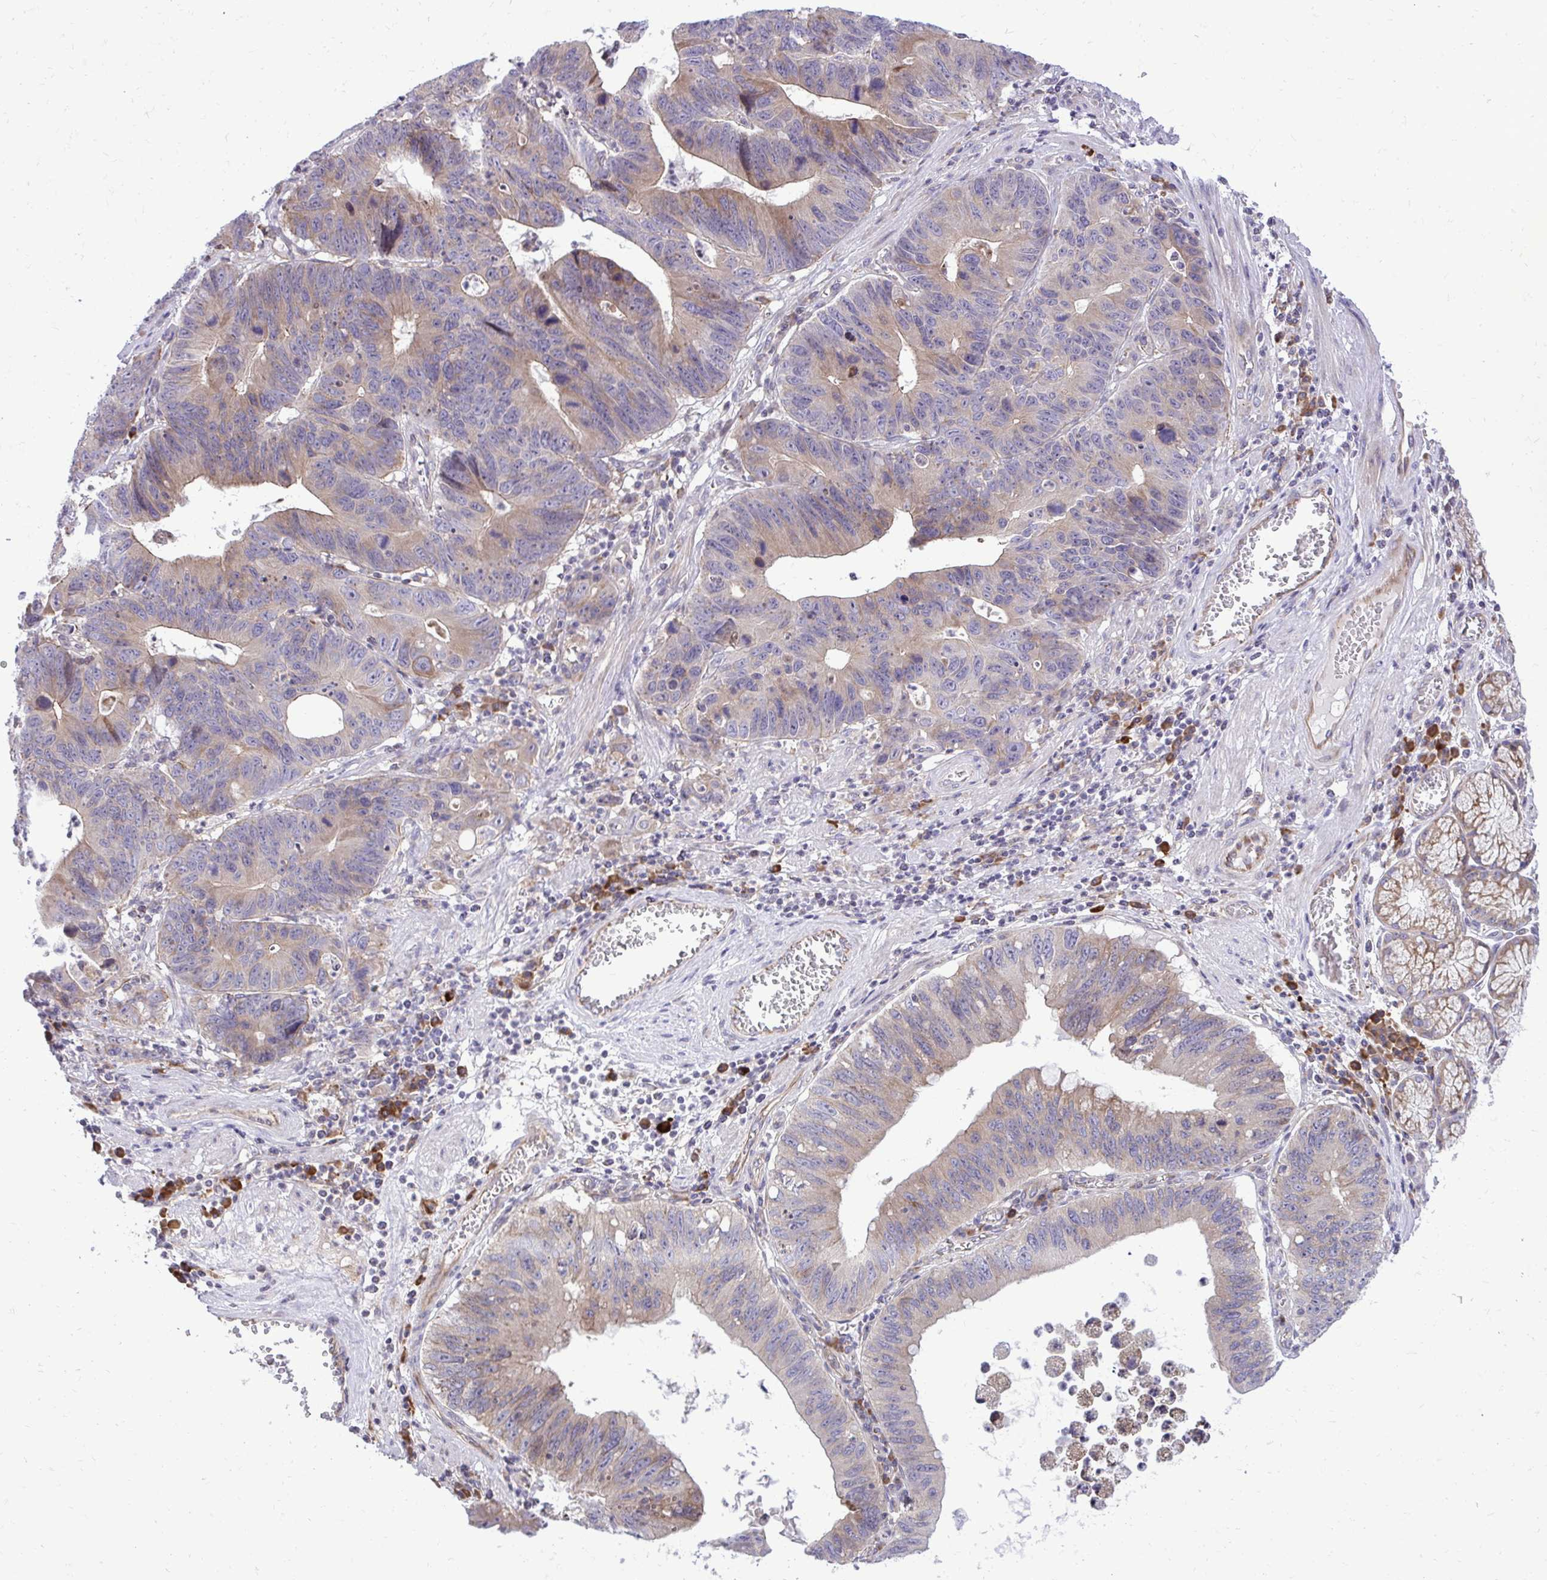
{"staining": {"intensity": "weak", "quantity": "25%-75%", "location": "cytoplasmic/membranous"}, "tissue": "stomach cancer", "cell_type": "Tumor cells", "image_type": "cancer", "snomed": [{"axis": "morphology", "description": "Adenocarcinoma, NOS"}, {"axis": "topography", "description": "Stomach"}], "caption": "IHC staining of stomach cancer, which exhibits low levels of weak cytoplasmic/membranous positivity in about 25%-75% of tumor cells indicating weak cytoplasmic/membranous protein staining. The staining was performed using DAB (3,3'-diaminobenzidine) (brown) for protein detection and nuclei were counterstained in hematoxylin (blue).", "gene": "METTL9", "patient": {"sex": "male", "age": 59}}